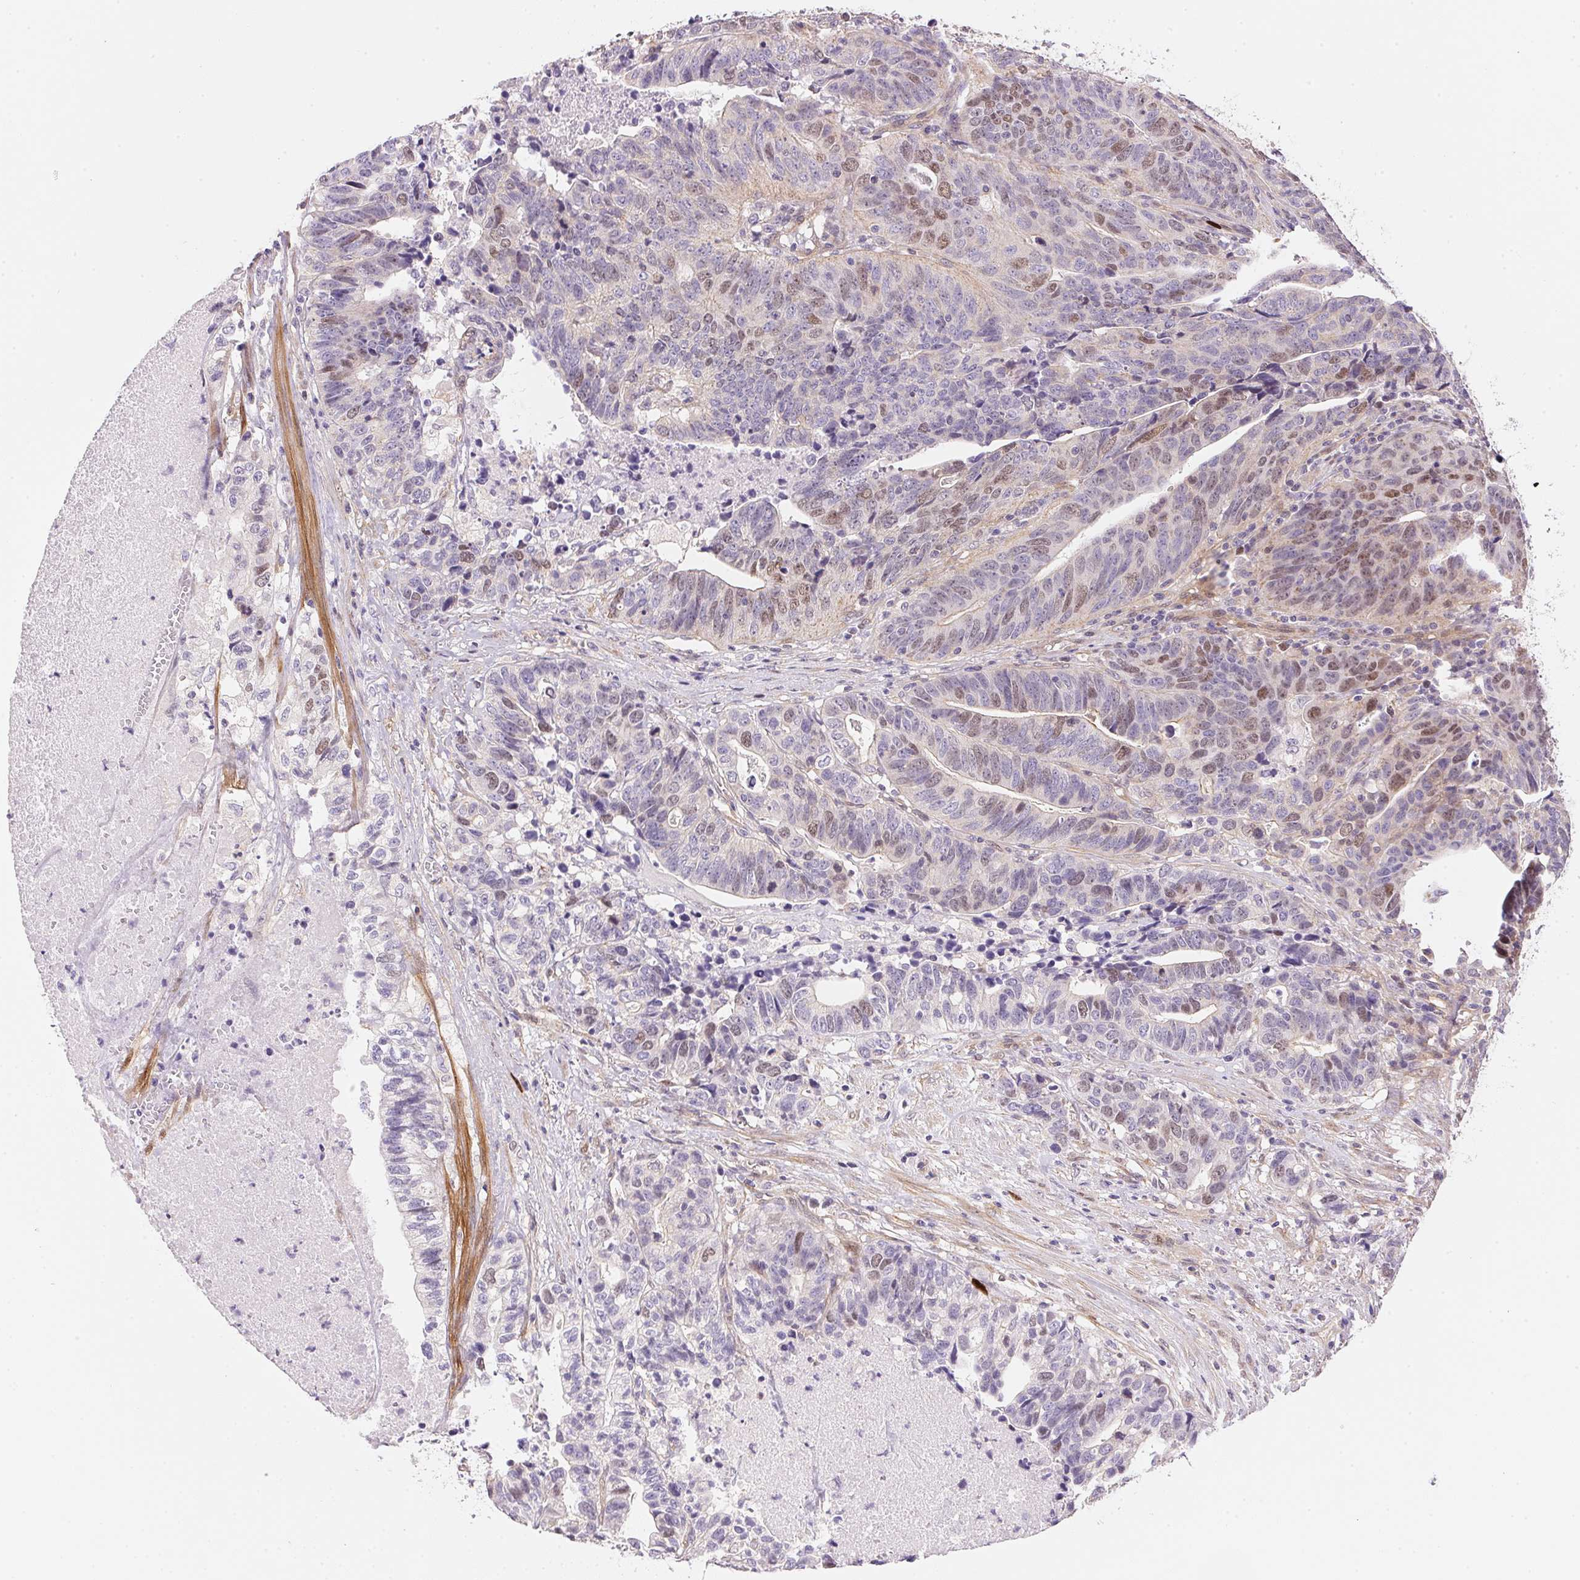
{"staining": {"intensity": "weak", "quantity": "<25%", "location": "nuclear"}, "tissue": "stomach cancer", "cell_type": "Tumor cells", "image_type": "cancer", "snomed": [{"axis": "morphology", "description": "Adenocarcinoma, NOS"}, {"axis": "topography", "description": "Stomach, upper"}], "caption": "This is an IHC image of adenocarcinoma (stomach). There is no expression in tumor cells.", "gene": "SMTN", "patient": {"sex": "female", "age": 67}}